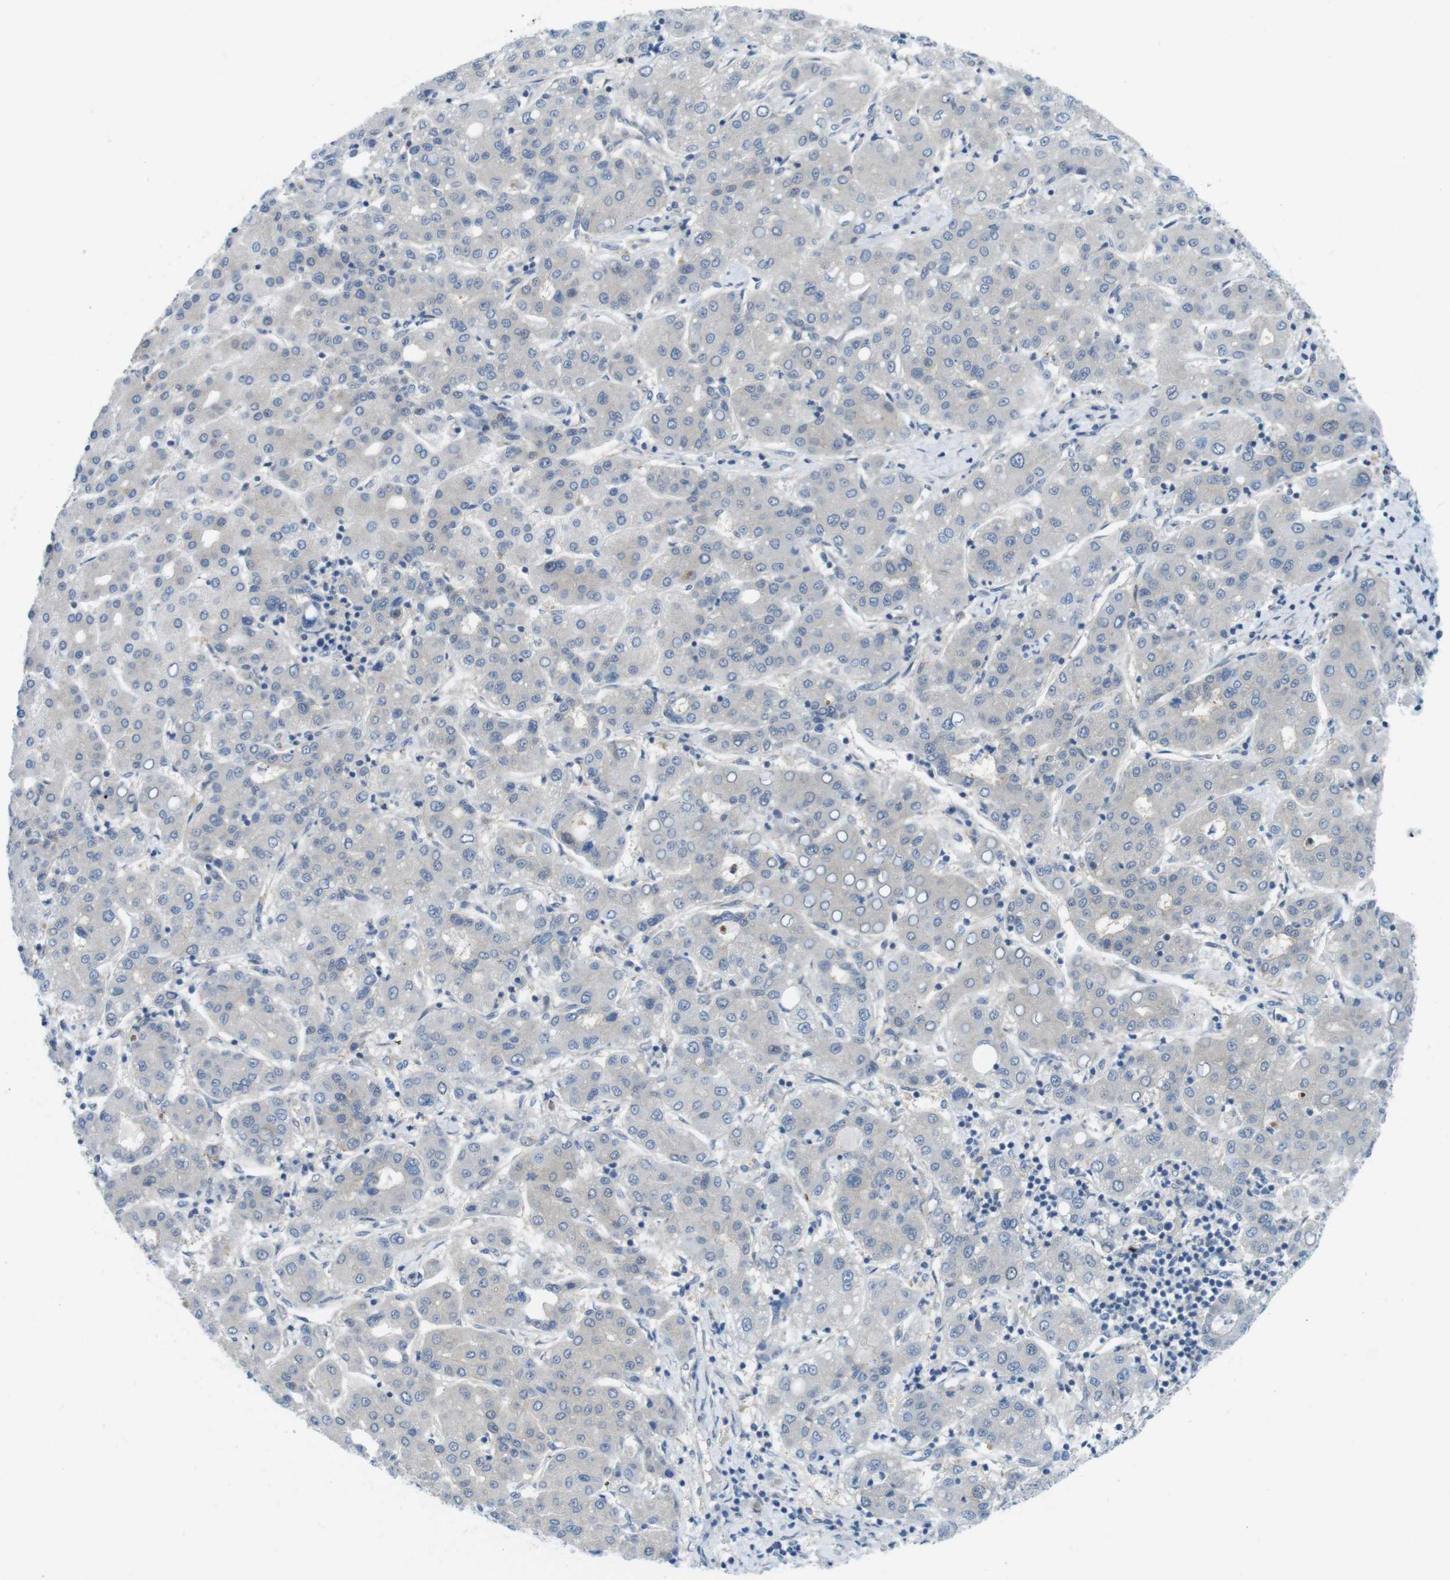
{"staining": {"intensity": "negative", "quantity": "none", "location": "none"}, "tissue": "liver cancer", "cell_type": "Tumor cells", "image_type": "cancer", "snomed": [{"axis": "morphology", "description": "Carcinoma, Hepatocellular, NOS"}, {"axis": "topography", "description": "Liver"}], "caption": "A photomicrograph of liver hepatocellular carcinoma stained for a protein demonstrates no brown staining in tumor cells.", "gene": "CASP2", "patient": {"sex": "male", "age": 65}}